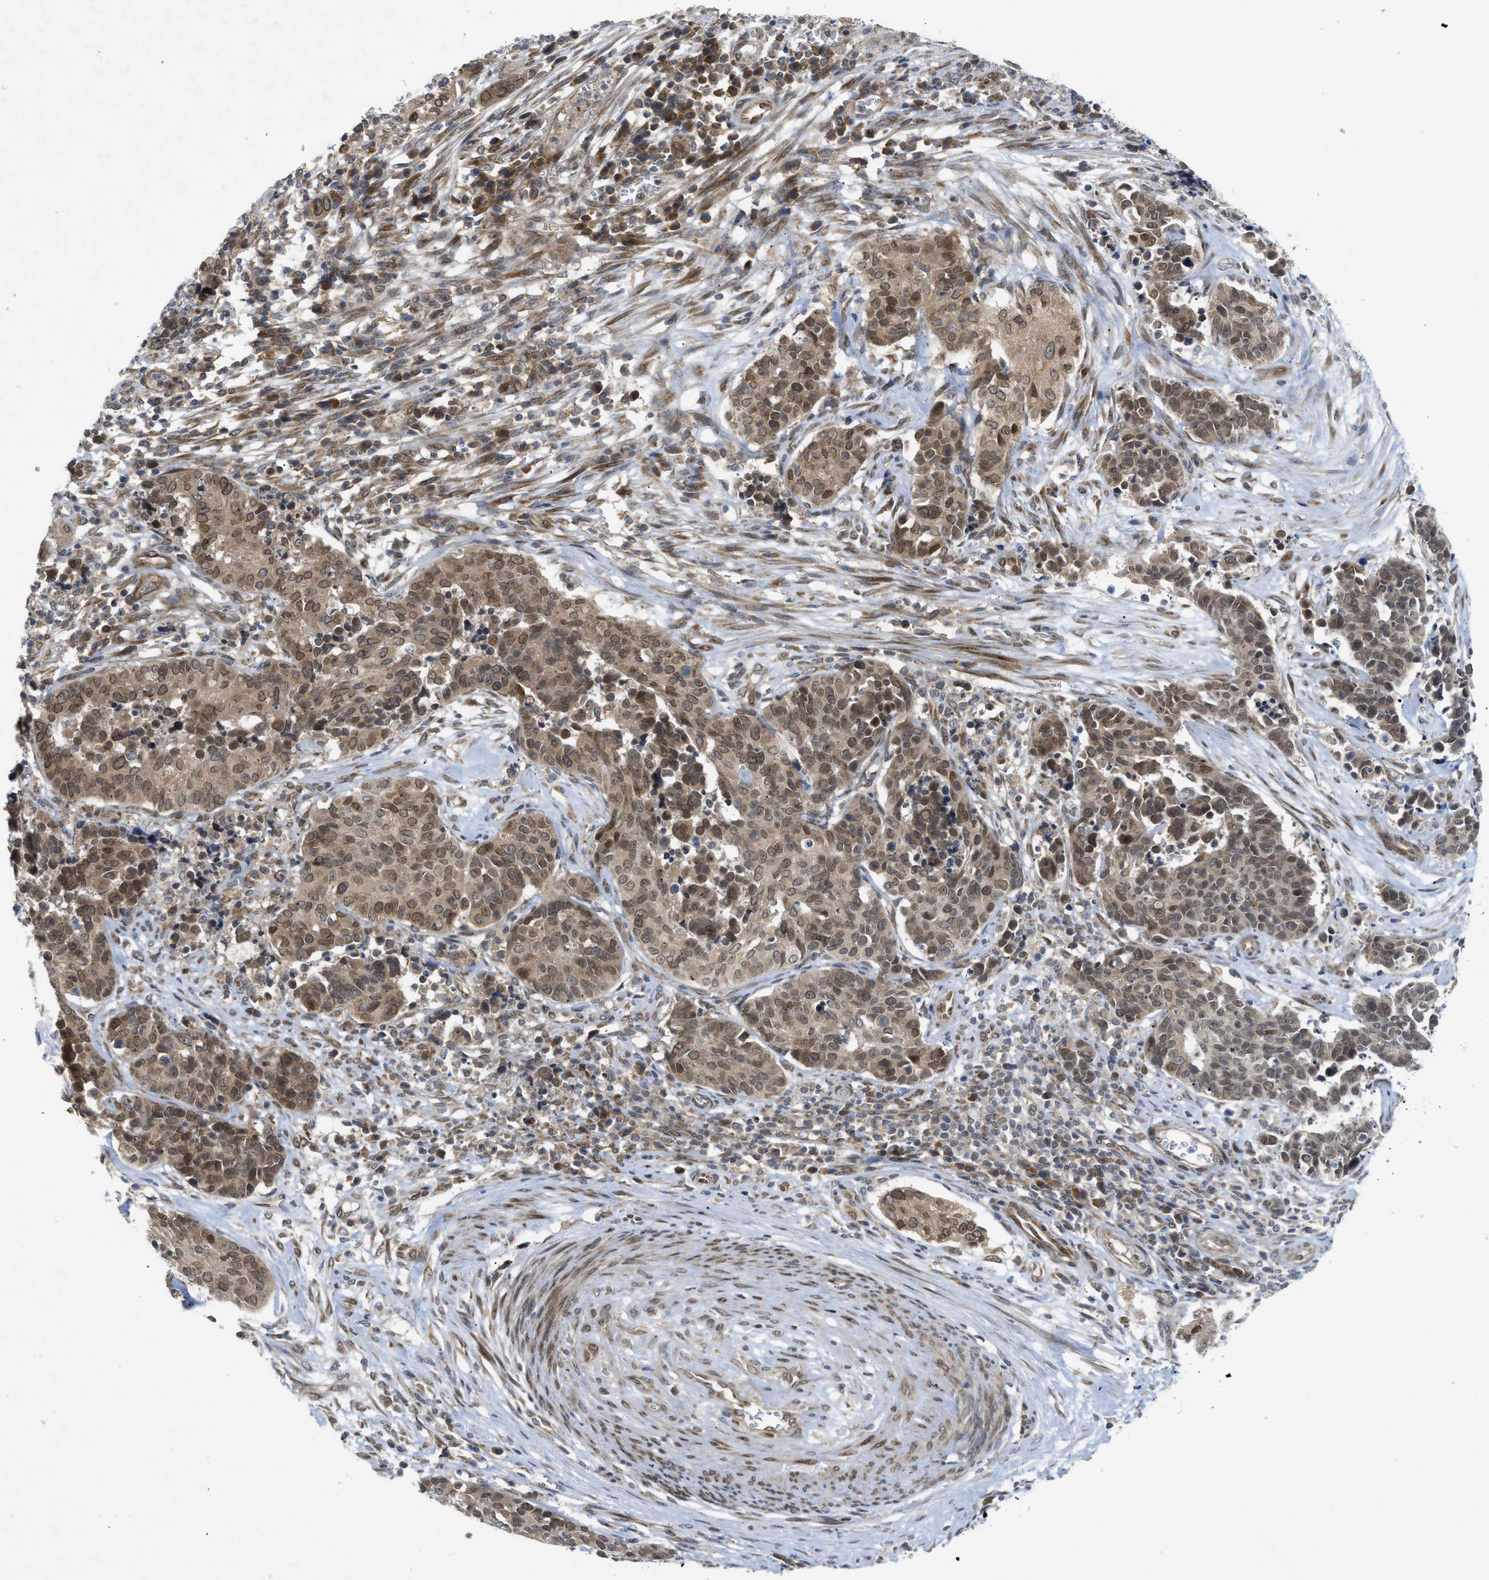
{"staining": {"intensity": "moderate", "quantity": ">75%", "location": "cytoplasmic/membranous,nuclear"}, "tissue": "cervical cancer", "cell_type": "Tumor cells", "image_type": "cancer", "snomed": [{"axis": "morphology", "description": "Squamous cell carcinoma, NOS"}, {"axis": "topography", "description": "Cervix"}], "caption": "Human cervical cancer stained for a protein (brown) displays moderate cytoplasmic/membranous and nuclear positive positivity in approximately >75% of tumor cells.", "gene": "EIF2AK3", "patient": {"sex": "female", "age": 35}}